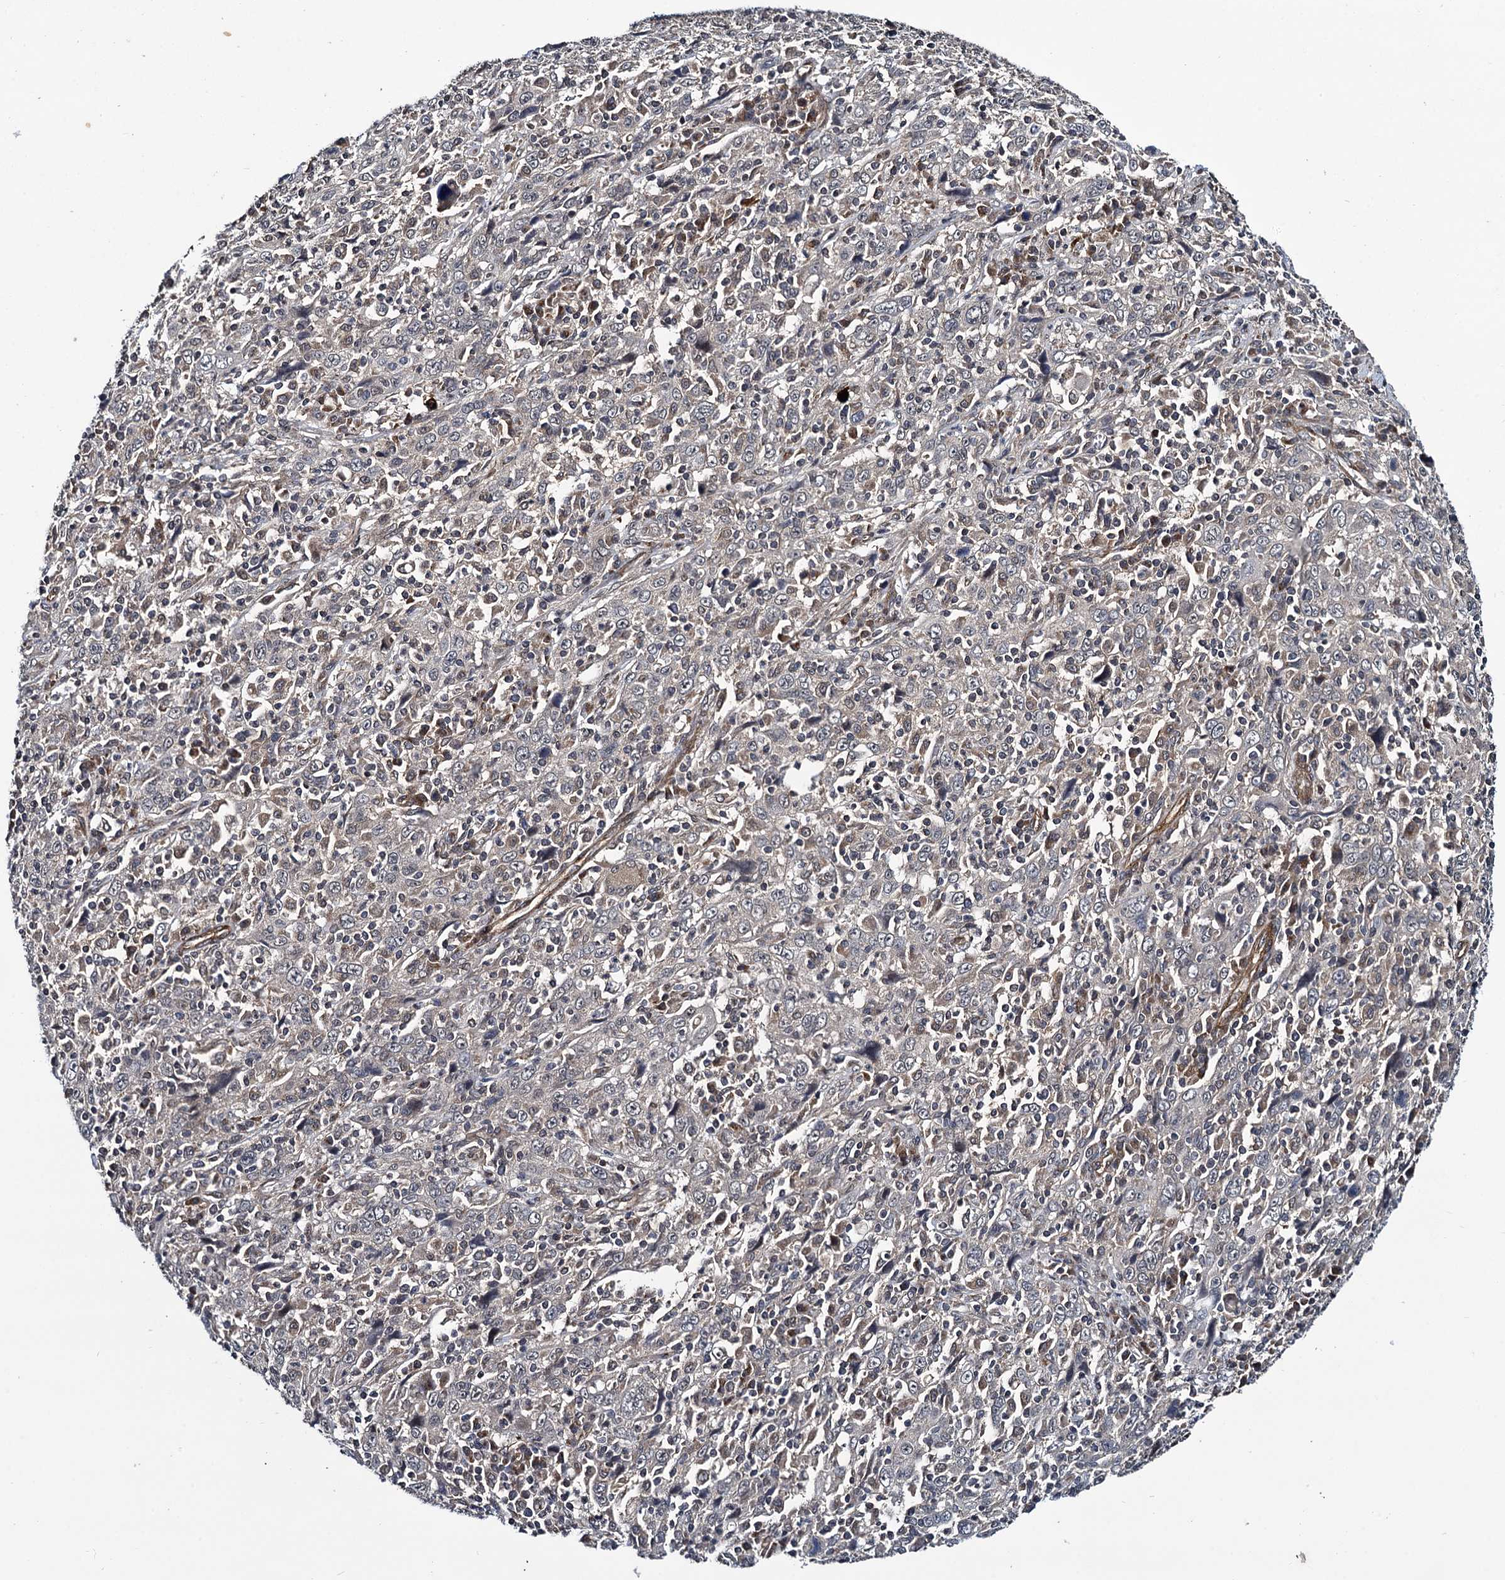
{"staining": {"intensity": "negative", "quantity": "none", "location": "none"}, "tissue": "cervical cancer", "cell_type": "Tumor cells", "image_type": "cancer", "snomed": [{"axis": "morphology", "description": "Squamous cell carcinoma, NOS"}, {"axis": "topography", "description": "Cervix"}], "caption": "Tumor cells show no significant protein expression in cervical cancer.", "gene": "ARHGAP42", "patient": {"sex": "female", "age": 46}}